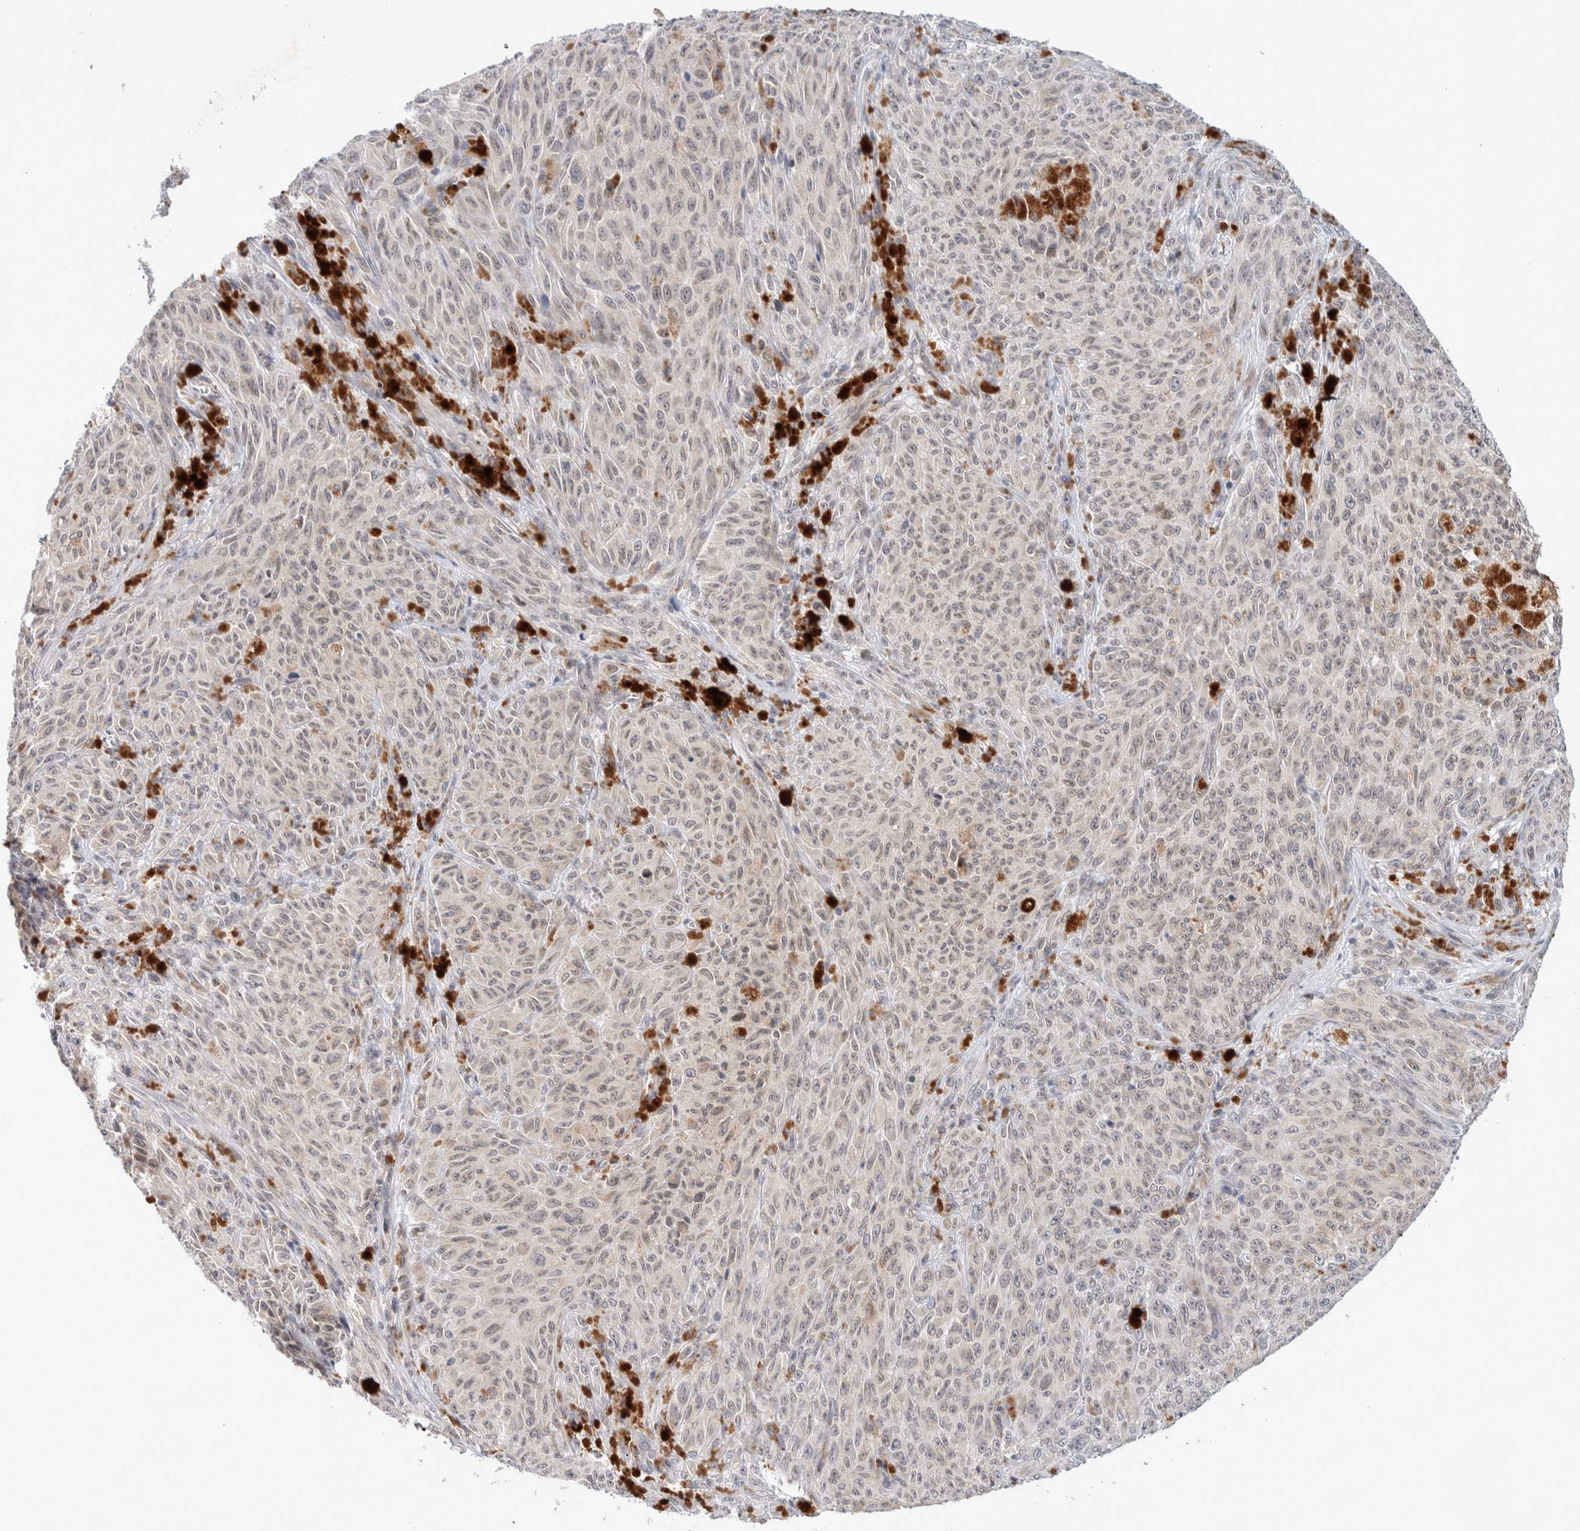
{"staining": {"intensity": "negative", "quantity": "none", "location": "none"}, "tissue": "melanoma", "cell_type": "Tumor cells", "image_type": "cancer", "snomed": [{"axis": "morphology", "description": "Malignant melanoma, NOS"}, {"axis": "topography", "description": "Skin"}], "caption": "Image shows no protein expression in tumor cells of melanoma tissue. (Stains: DAB immunohistochemistry with hematoxylin counter stain, Microscopy: brightfield microscopy at high magnification).", "gene": "CRAT", "patient": {"sex": "female", "age": 82}}